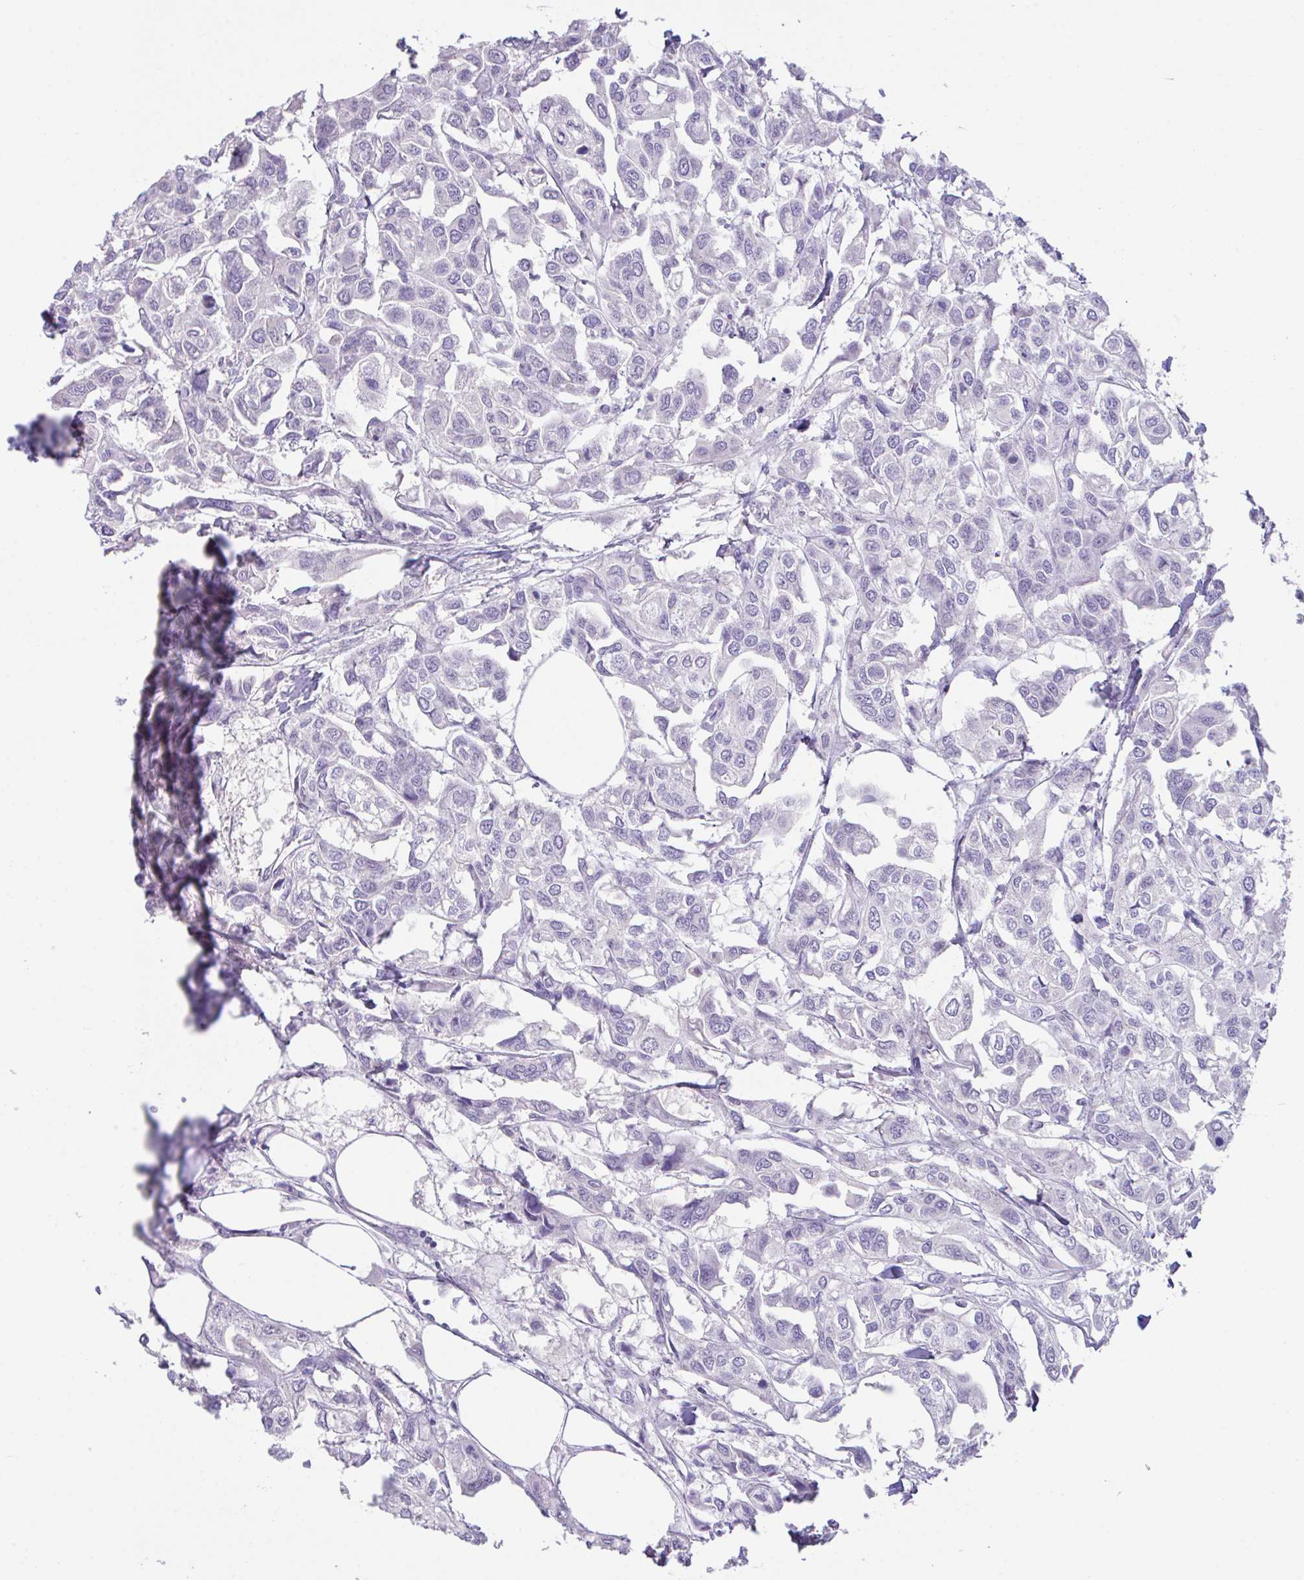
{"staining": {"intensity": "negative", "quantity": "none", "location": "none"}, "tissue": "urothelial cancer", "cell_type": "Tumor cells", "image_type": "cancer", "snomed": [{"axis": "morphology", "description": "Urothelial carcinoma, High grade"}, {"axis": "topography", "description": "Urinary bladder"}], "caption": "DAB immunohistochemical staining of human urothelial carcinoma (high-grade) demonstrates no significant staining in tumor cells.", "gene": "HACD4", "patient": {"sex": "male", "age": 67}}